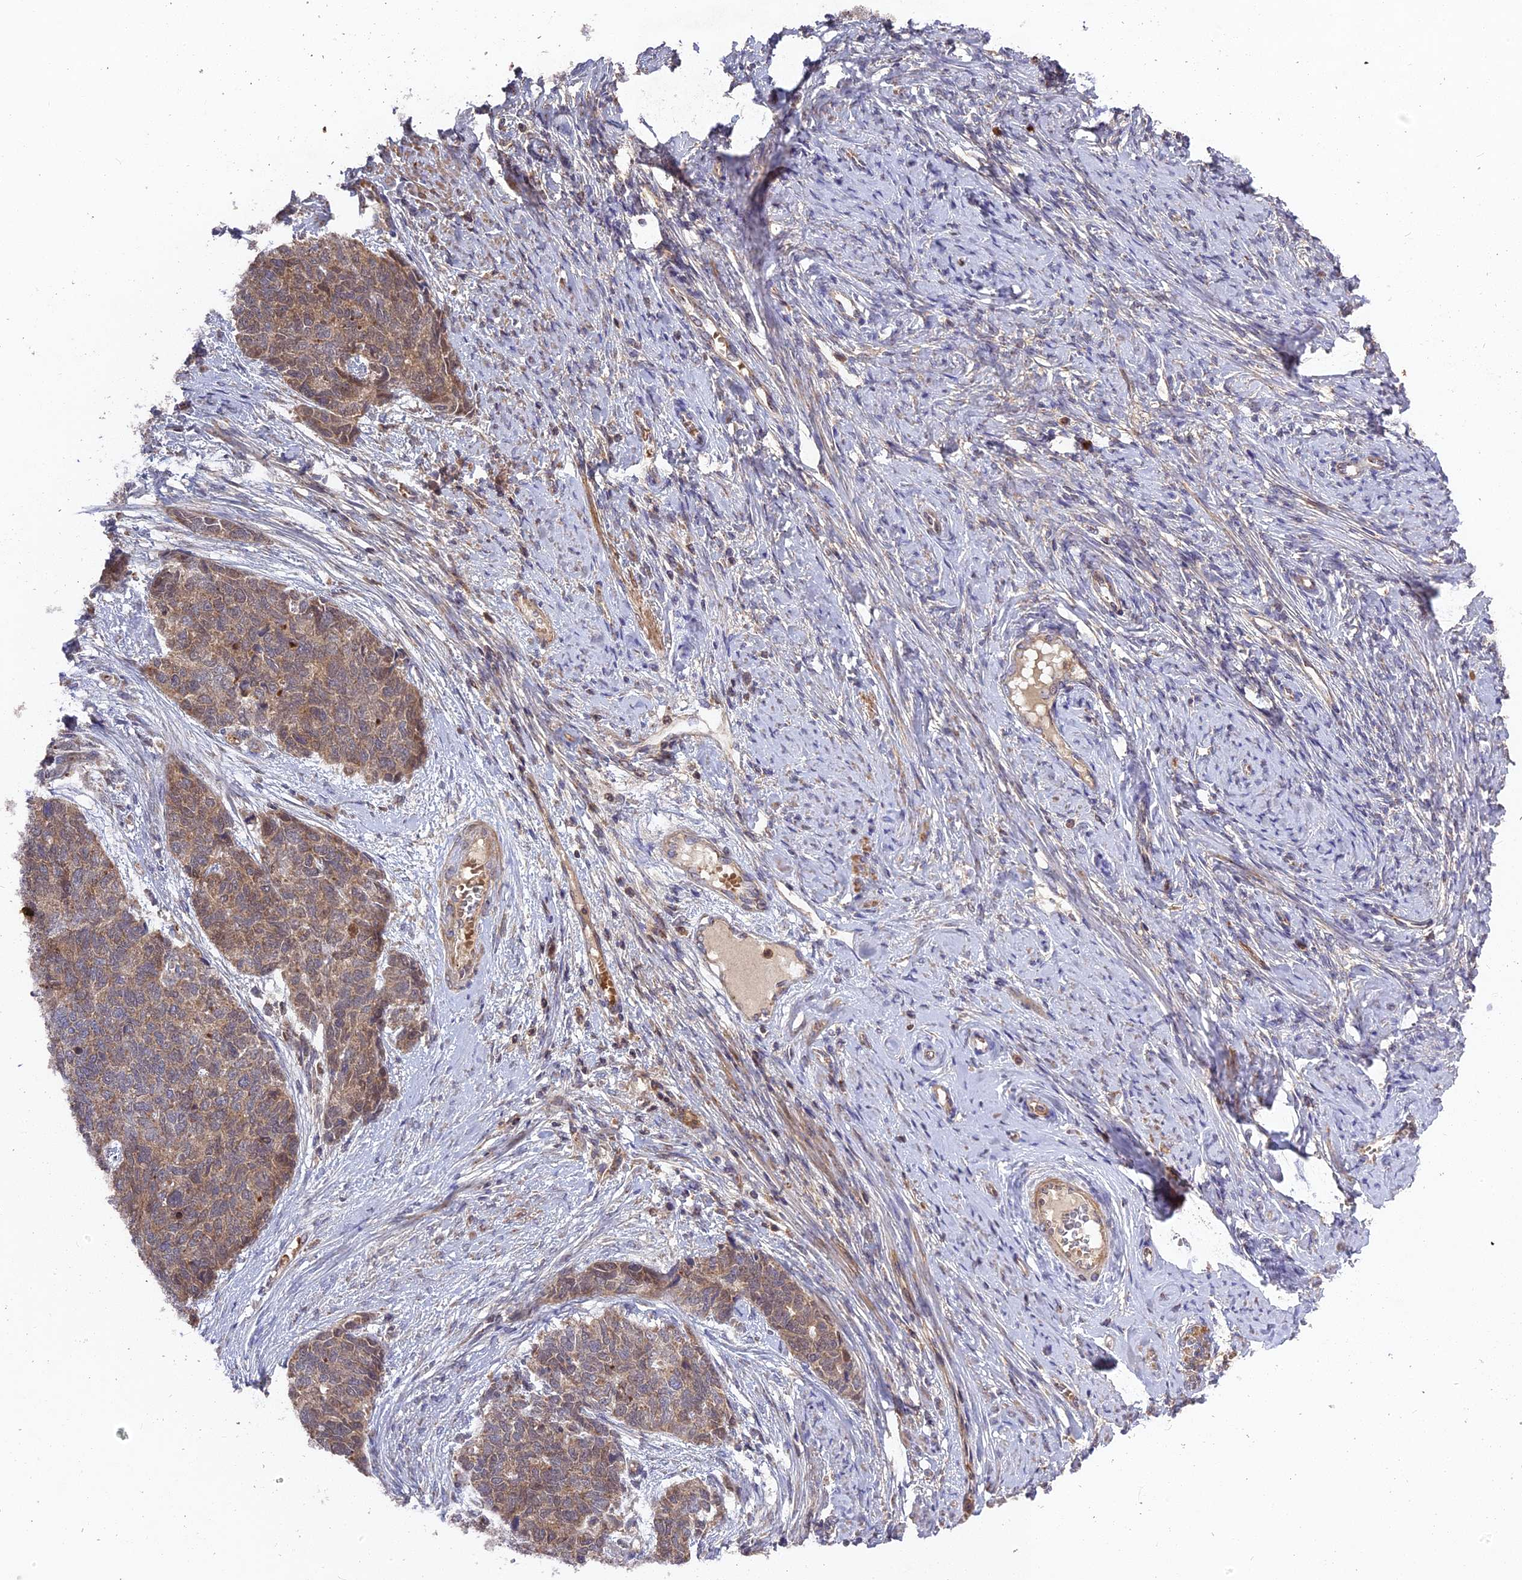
{"staining": {"intensity": "moderate", "quantity": ">75%", "location": "cytoplasmic/membranous"}, "tissue": "cervical cancer", "cell_type": "Tumor cells", "image_type": "cancer", "snomed": [{"axis": "morphology", "description": "Squamous cell carcinoma, NOS"}, {"axis": "topography", "description": "Cervix"}], "caption": "Cervical cancer stained with DAB immunohistochemistry reveals medium levels of moderate cytoplasmic/membranous staining in about >75% of tumor cells. Using DAB (brown) and hematoxylin (blue) stains, captured at high magnification using brightfield microscopy.", "gene": "RPIA", "patient": {"sex": "female", "age": 63}}